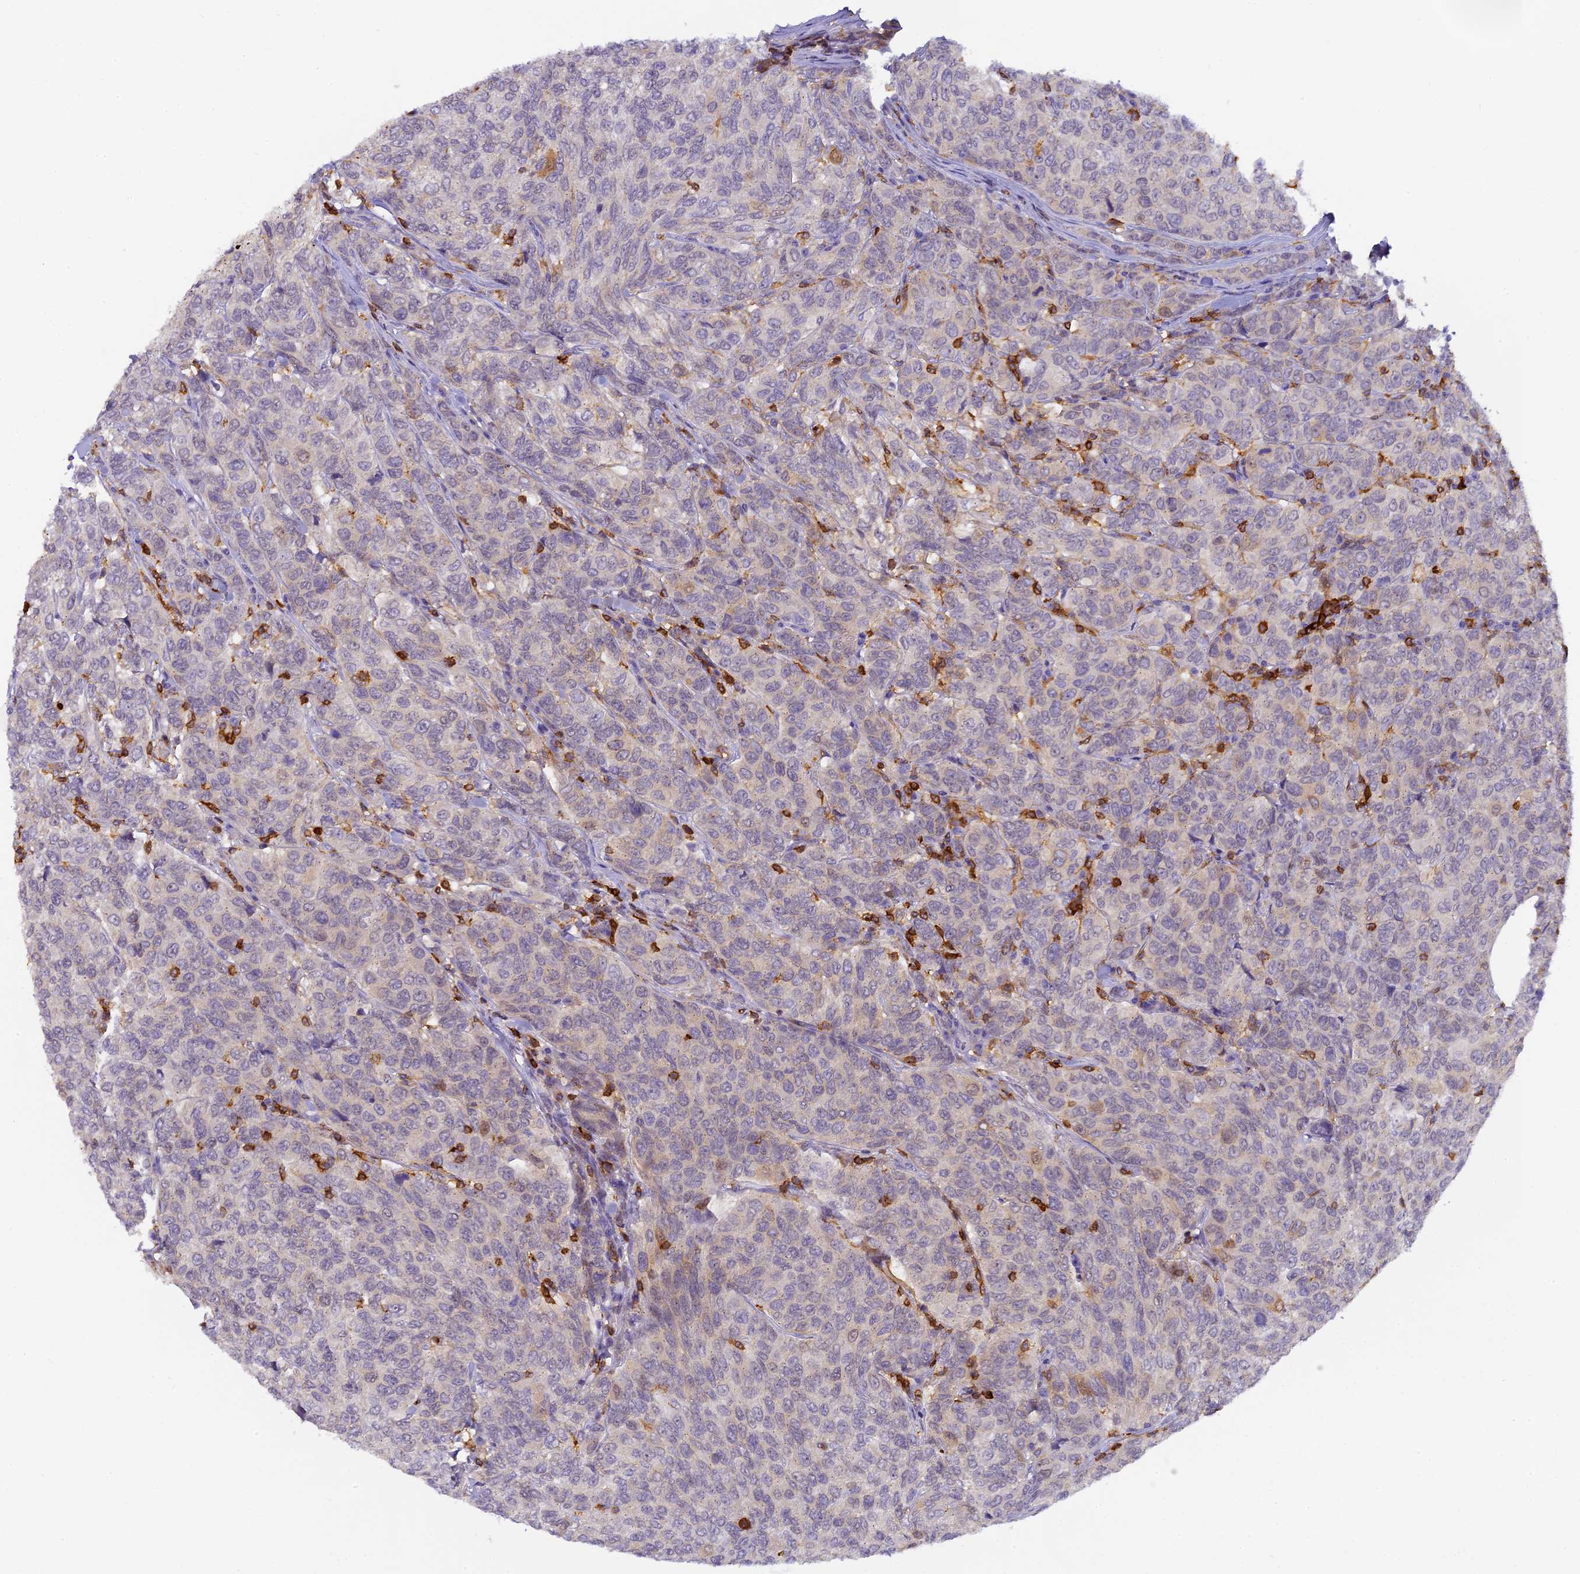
{"staining": {"intensity": "negative", "quantity": "none", "location": "none"}, "tissue": "breast cancer", "cell_type": "Tumor cells", "image_type": "cancer", "snomed": [{"axis": "morphology", "description": "Duct carcinoma"}, {"axis": "topography", "description": "Breast"}], "caption": "IHC image of human breast cancer (intraductal carcinoma) stained for a protein (brown), which exhibits no positivity in tumor cells. (IHC, brightfield microscopy, high magnification).", "gene": "FYB1", "patient": {"sex": "female", "age": 55}}